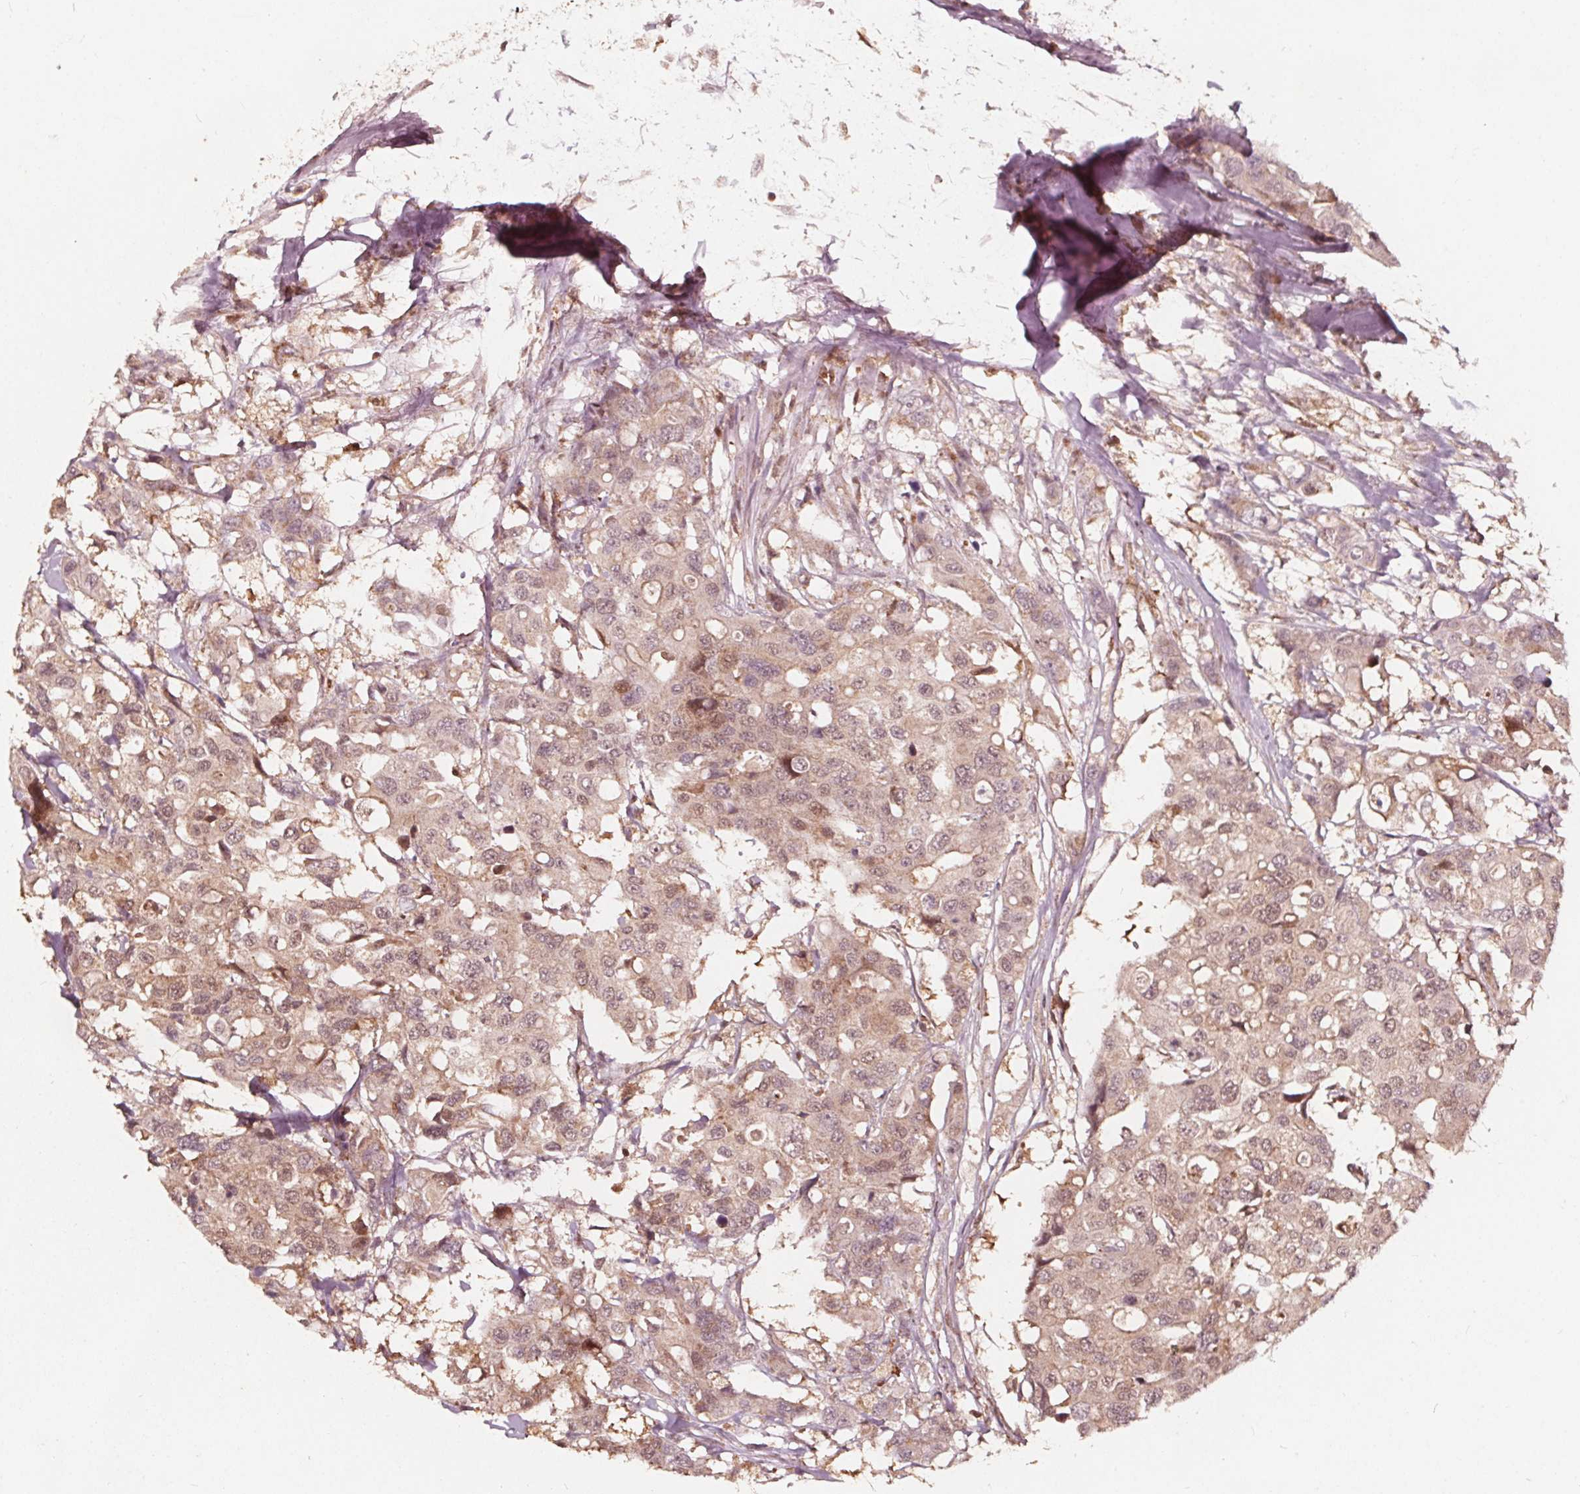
{"staining": {"intensity": "weak", "quantity": ">75%", "location": "cytoplasmic/membranous,nuclear"}, "tissue": "colorectal cancer", "cell_type": "Tumor cells", "image_type": "cancer", "snomed": [{"axis": "morphology", "description": "Adenocarcinoma, NOS"}, {"axis": "topography", "description": "Colon"}], "caption": "DAB immunohistochemical staining of colorectal adenocarcinoma displays weak cytoplasmic/membranous and nuclear protein staining in about >75% of tumor cells. (brown staining indicates protein expression, while blue staining denotes nuclei).", "gene": "AIP", "patient": {"sex": "male", "age": 77}}